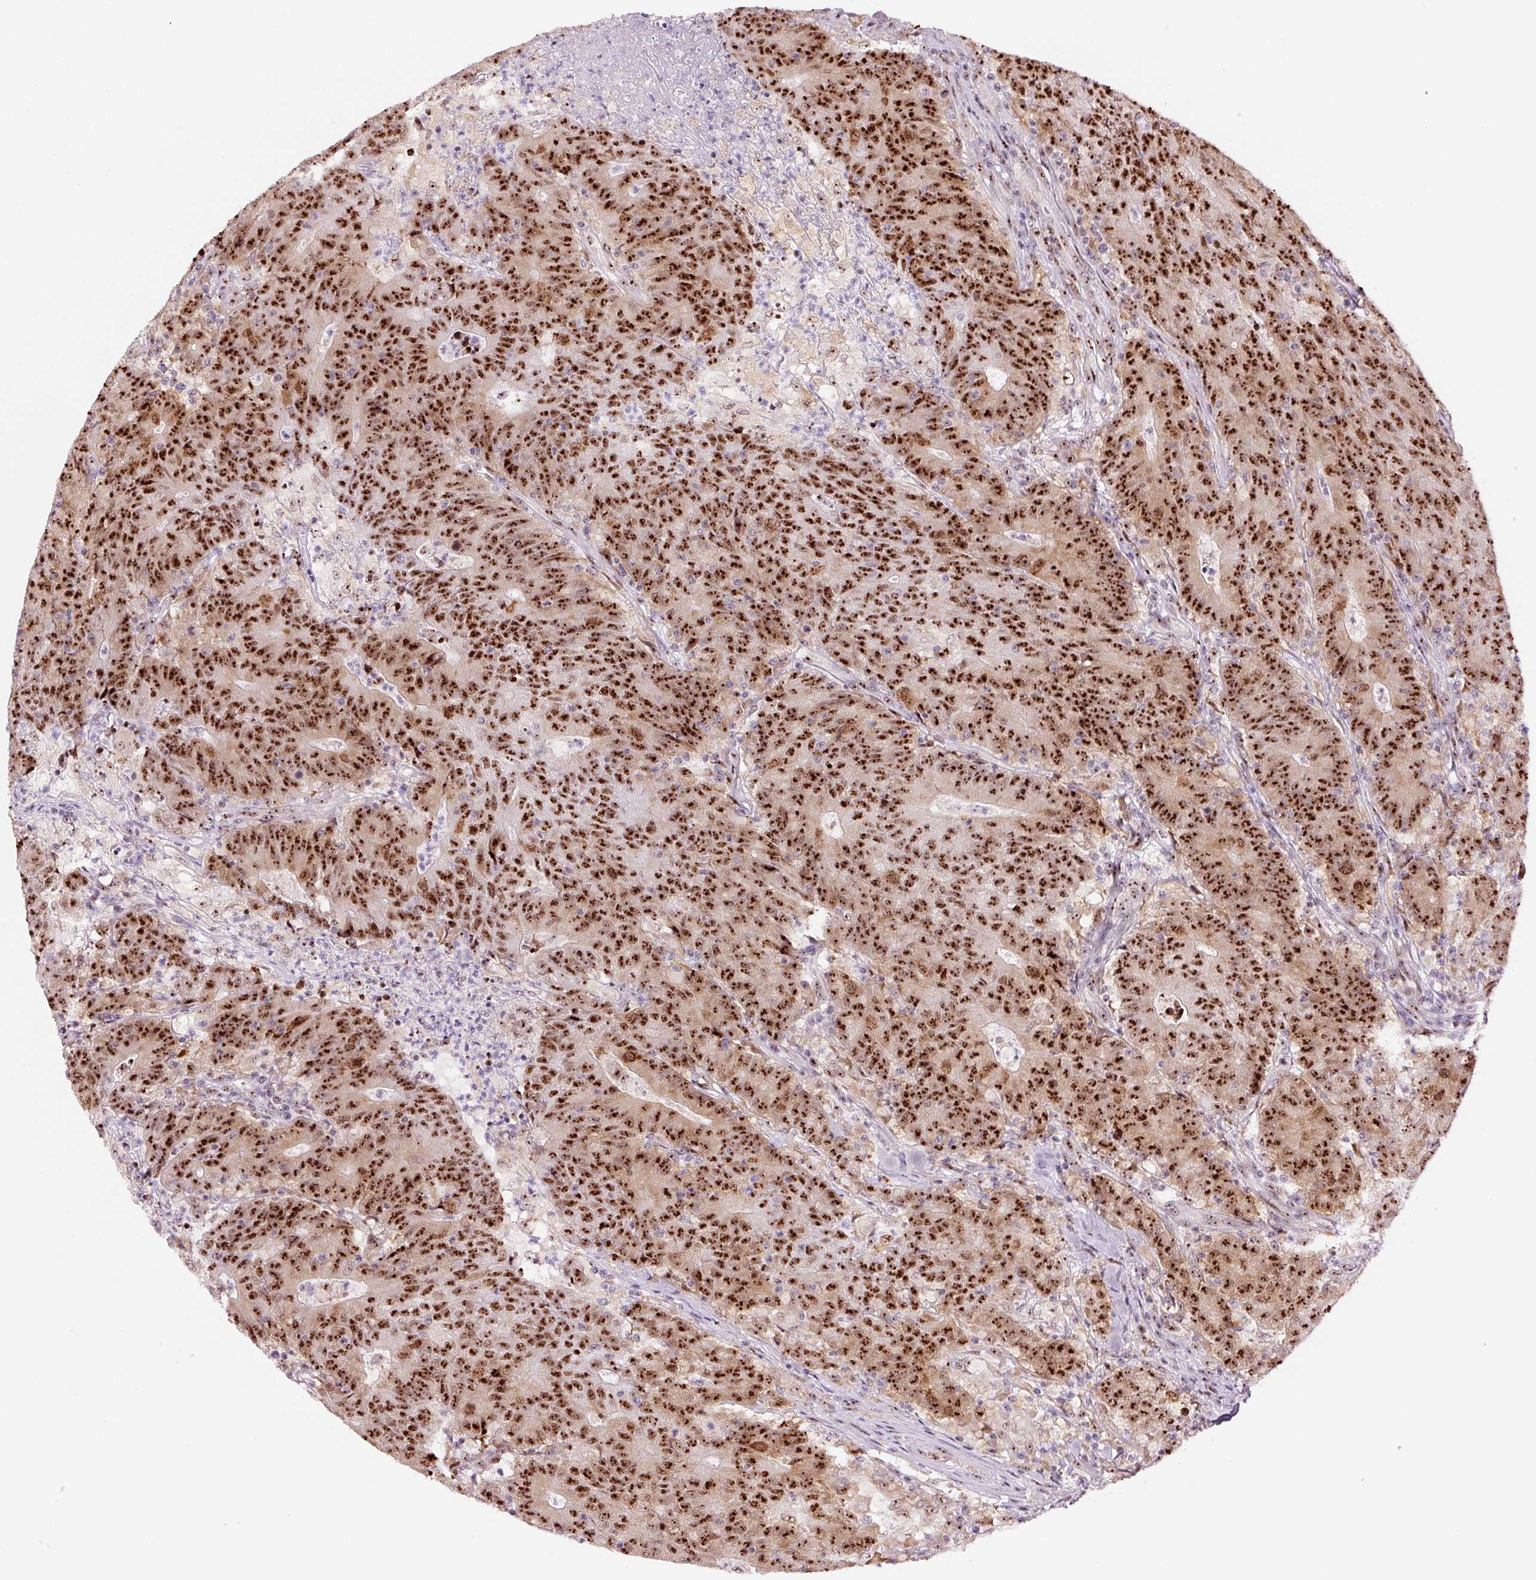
{"staining": {"intensity": "moderate", "quantity": ">75%", "location": "nuclear"}, "tissue": "colorectal cancer", "cell_type": "Tumor cells", "image_type": "cancer", "snomed": [{"axis": "morphology", "description": "Adenocarcinoma, NOS"}, {"axis": "topography", "description": "Colon"}], "caption": "Tumor cells demonstrate medium levels of moderate nuclear staining in about >75% of cells in colorectal cancer (adenocarcinoma). The staining was performed using DAB to visualize the protein expression in brown, while the nuclei were stained in blue with hematoxylin (Magnification: 20x).", "gene": "GNL3", "patient": {"sex": "female", "age": 75}}